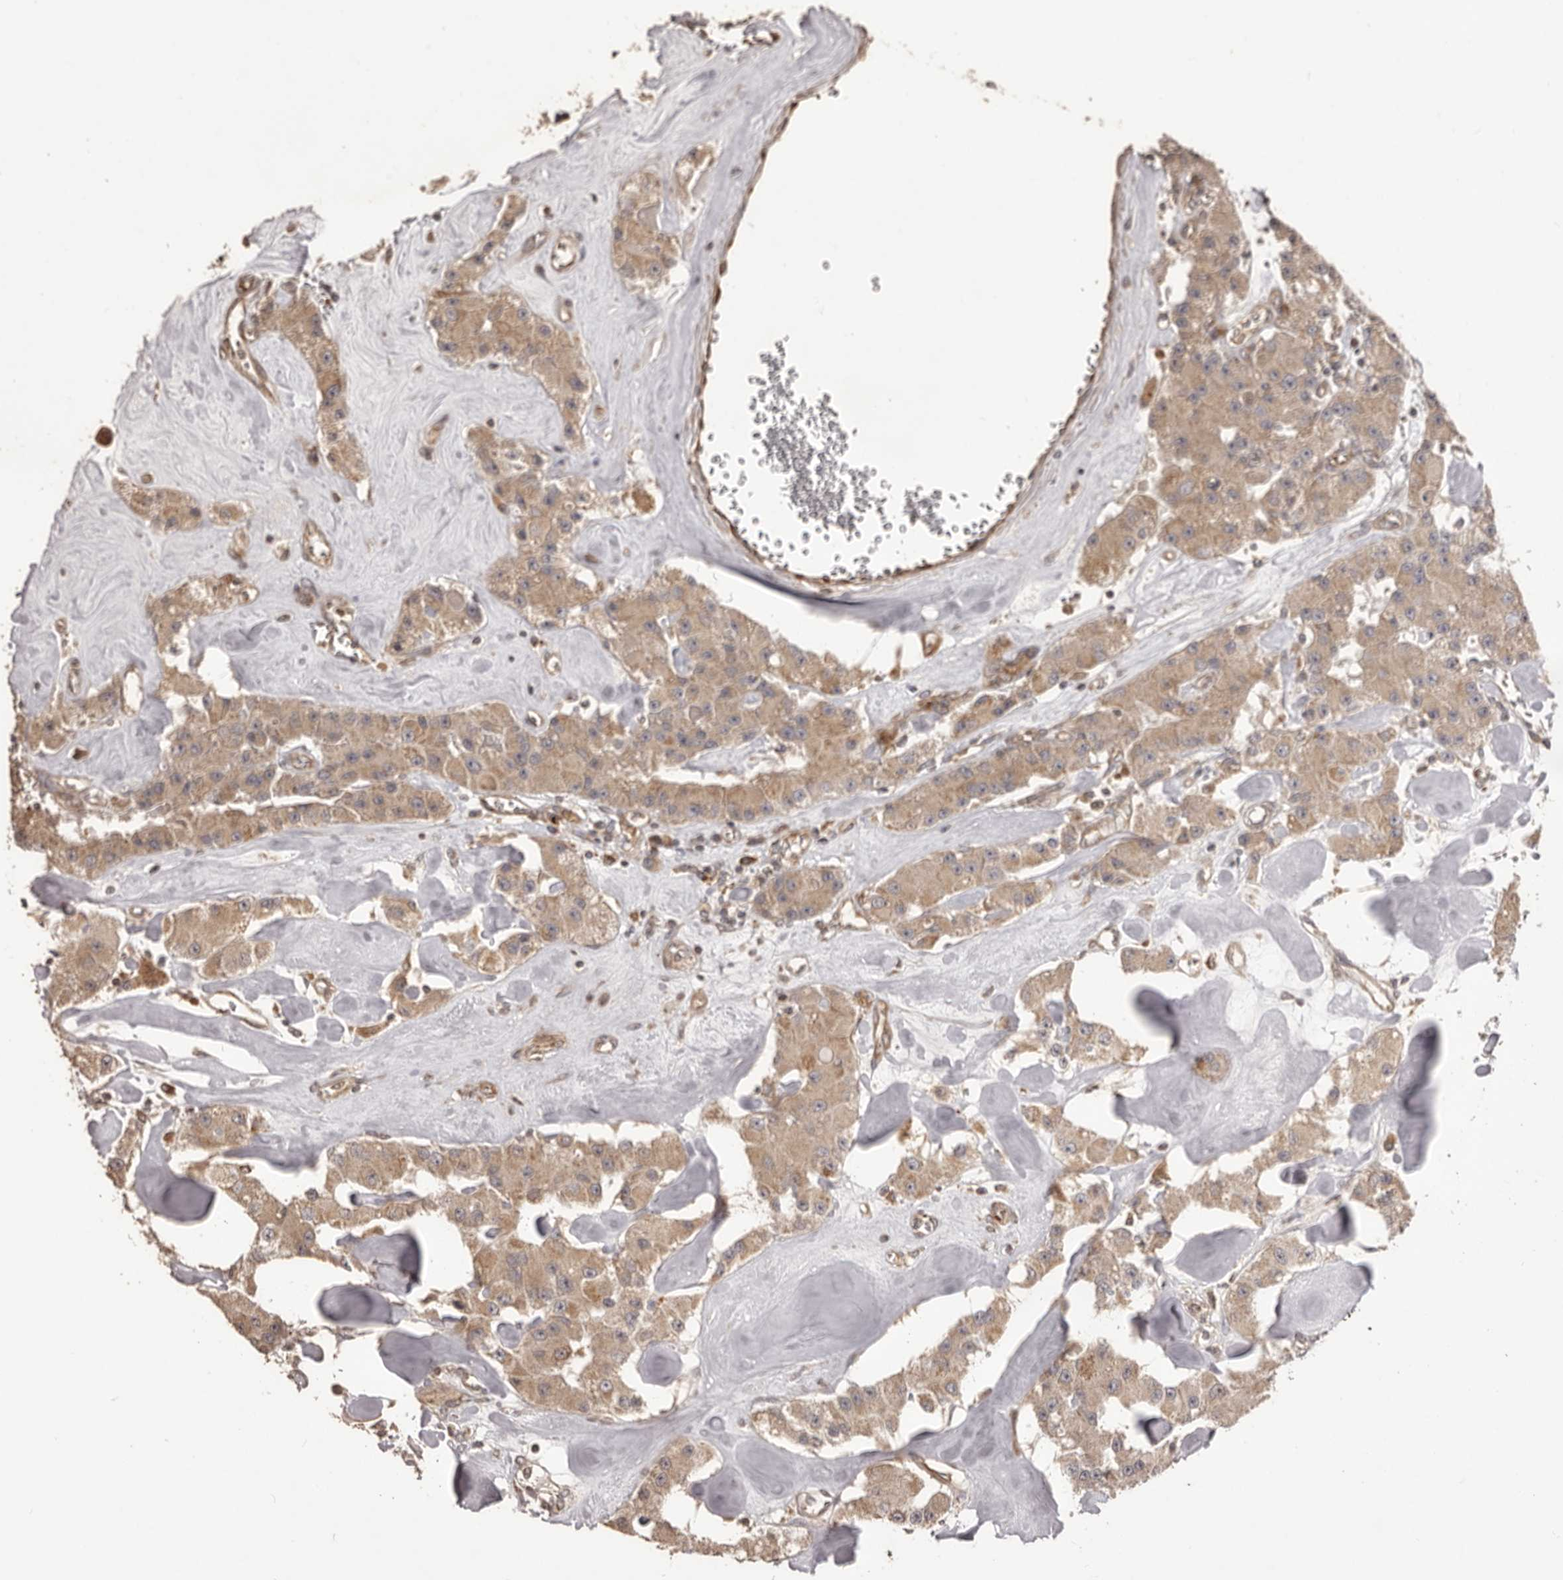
{"staining": {"intensity": "moderate", "quantity": ">75%", "location": "cytoplasmic/membranous"}, "tissue": "carcinoid", "cell_type": "Tumor cells", "image_type": "cancer", "snomed": [{"axis": "morphology", "description": "Carcinoid, malignant, NOS"}, {"axis": "topography", "description": "Pancreas"}], "caption": "Tumor cells display moderate cytoplasmic/membranous positivity in approximately >75% of cells in malignant carcinoid.", "gene": "QRSL1", "patient": {"sex": "male", "age": 41}}